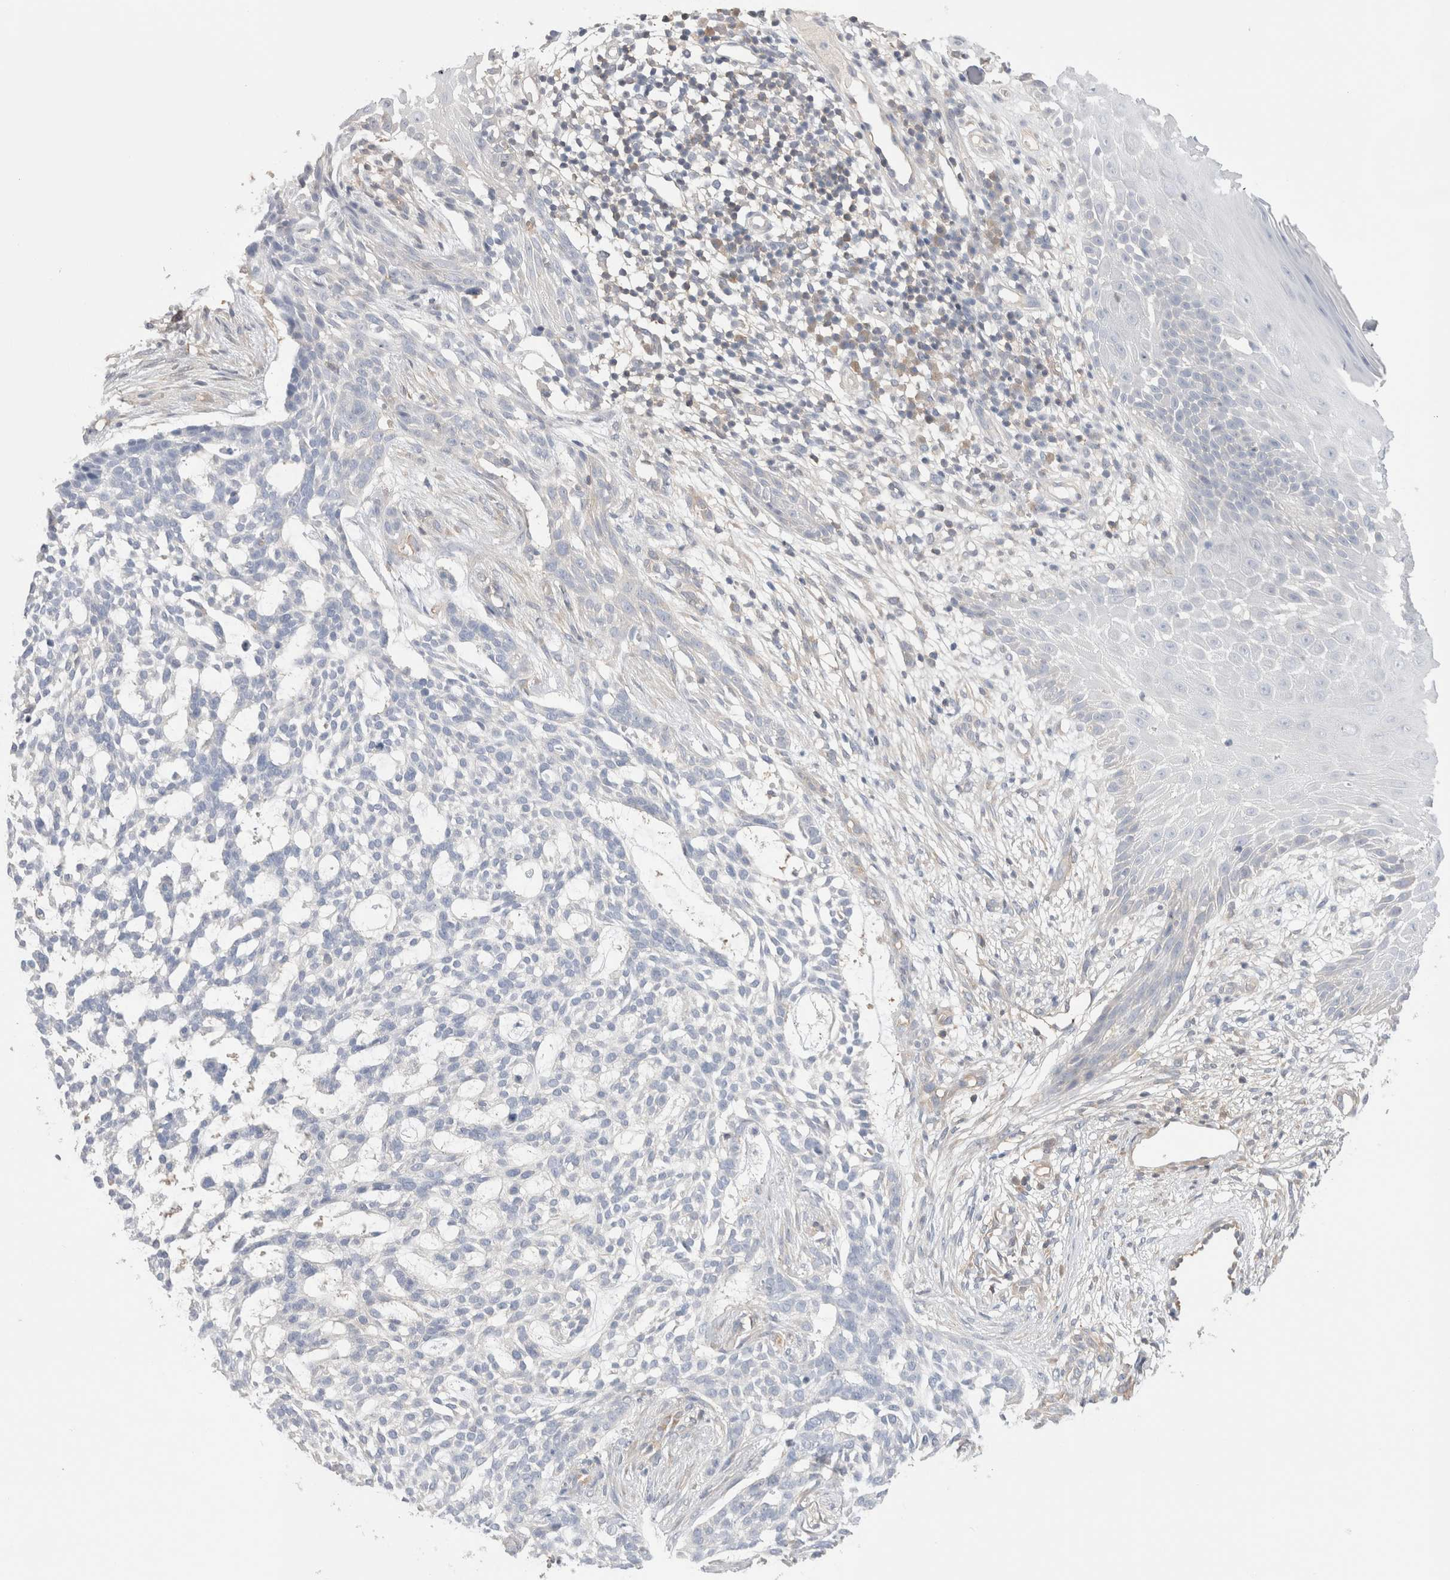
{"staining": {"intensity": "negative", "quantity": "none", "location": "none"}, "tissue": "skin cancer", "cell_type": "Tumor cells", "image_type": "cancer", "snomed": [{"axis": "morphology", "description": "Basal cell carcinoma"}, {"axis": "topography", "description": "Skin"}], "caption": "DAB immunohistochemical staining of human skin cancer (basal cell carcinoma) reveals no significant staining in tumor cells. The staining was performed using DAB (3,3'-diaminobenzidine) to visualize the protein expression in brown, while the nuclei were stained in blue with hematoxylin (Magnification: 20x).", "gene": "CAPN2", "patient": {"sex": "female", "age": 64}}